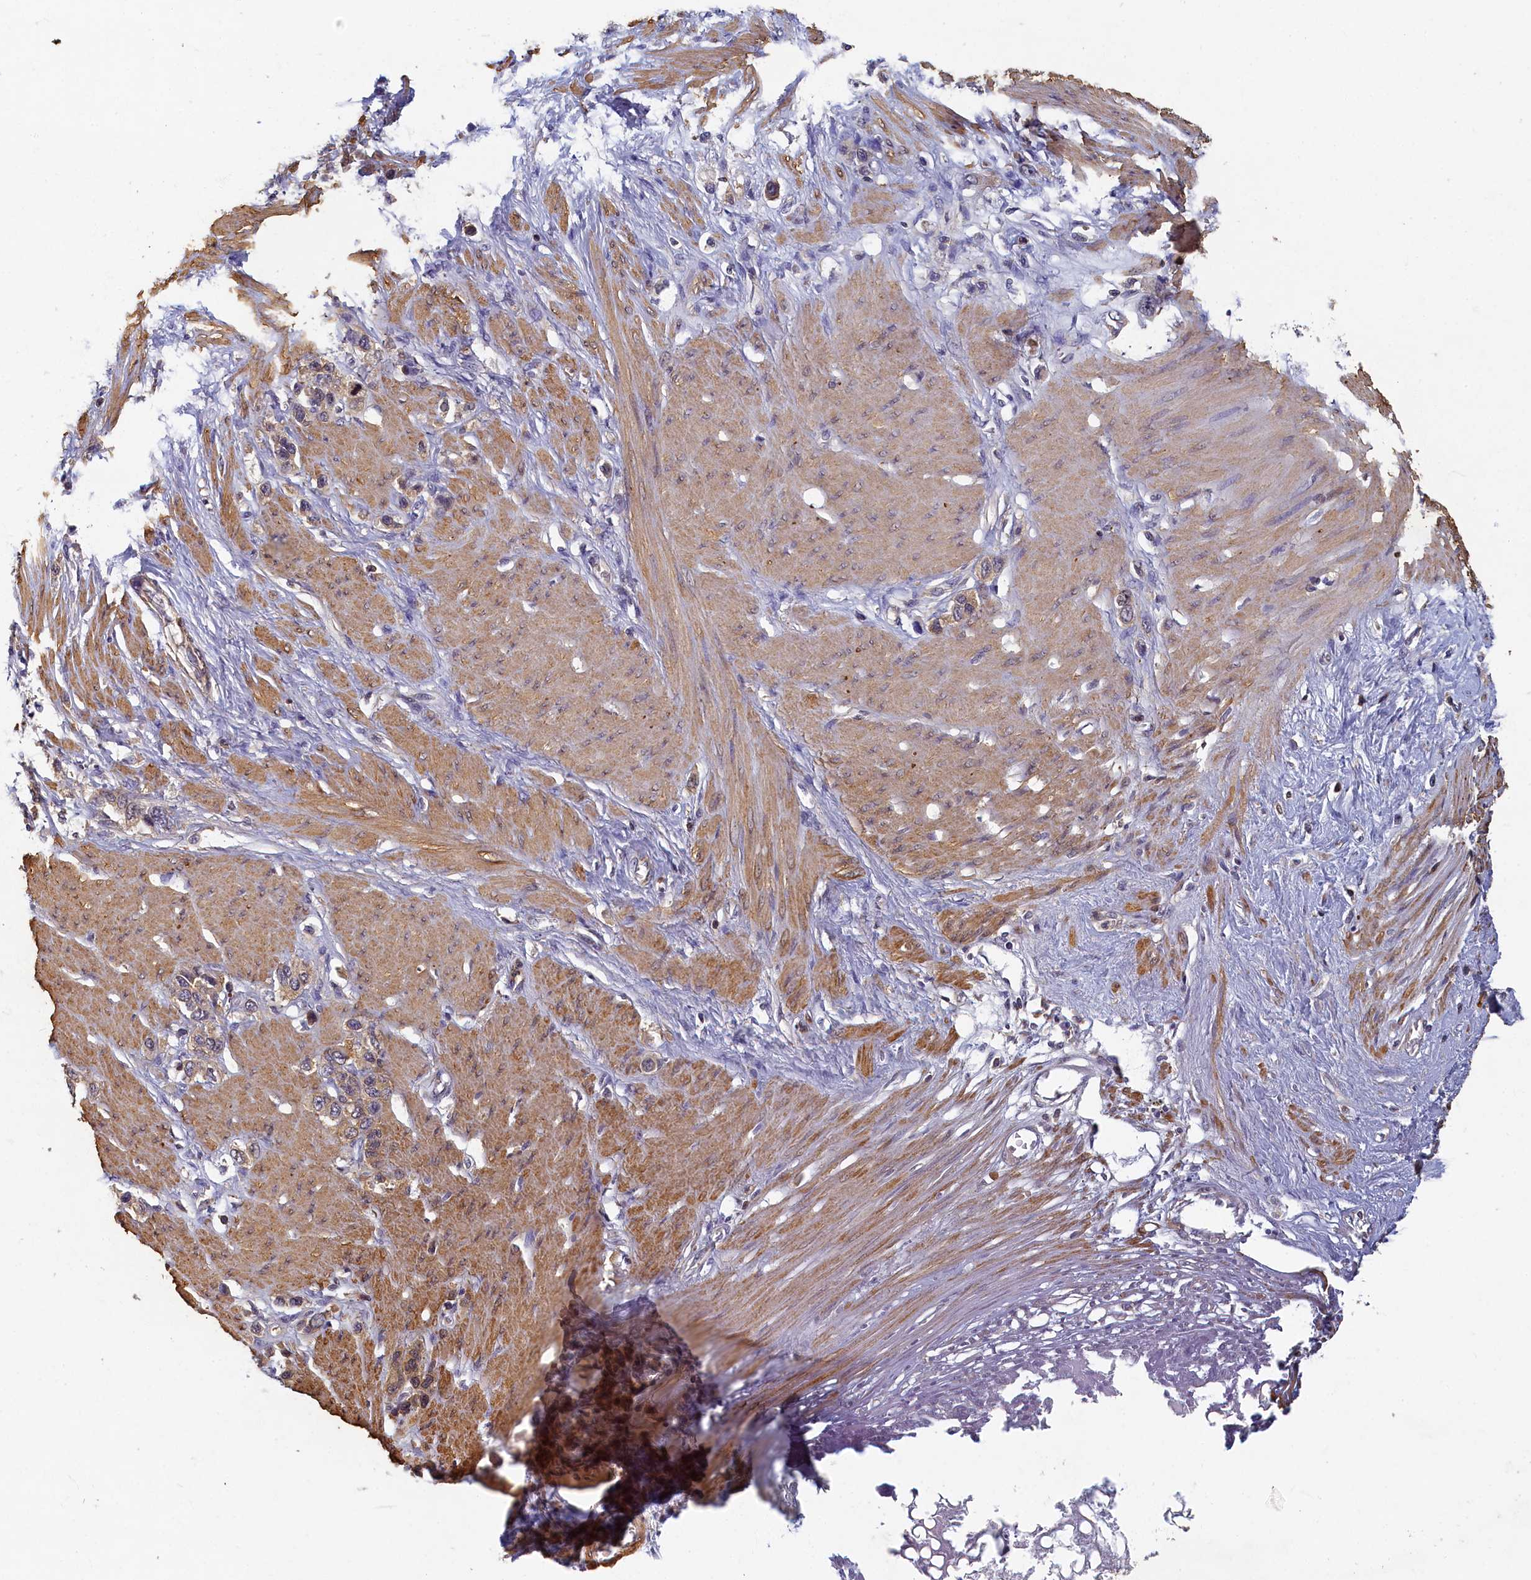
{"staining": {"intensity": "moderate", "quantity": ">75%", "location": "cytoplasmic/membranous"}, "tissue": "stomach cancer", "cell_type": "Tumor cells", "image_type": "cancer", "snomed": [{"axis": "morphology", "description": "Adenocarcinoma, NOS"}, {"axis": "morphology", "description": "Adenocarcinoma, High grade"}, {"axis": "topography", "description": "Stomach, upper"}, {"axis": "topography", "description": "Stomach, lower"}], "caption": "A histopathology image of human high-grade adenocarcinoma (stomach) stained for a protein shows moderate cytoplasmic/membranous brown staining in tumor cells. (Stains: DAB (3,3'-diaminobenzidine) in brown, nuclei in blue, Microscopy: brightfield microscopy at high magnification).", "gene": "TBCB", "patient": {"sex": "female", "age": 65}}